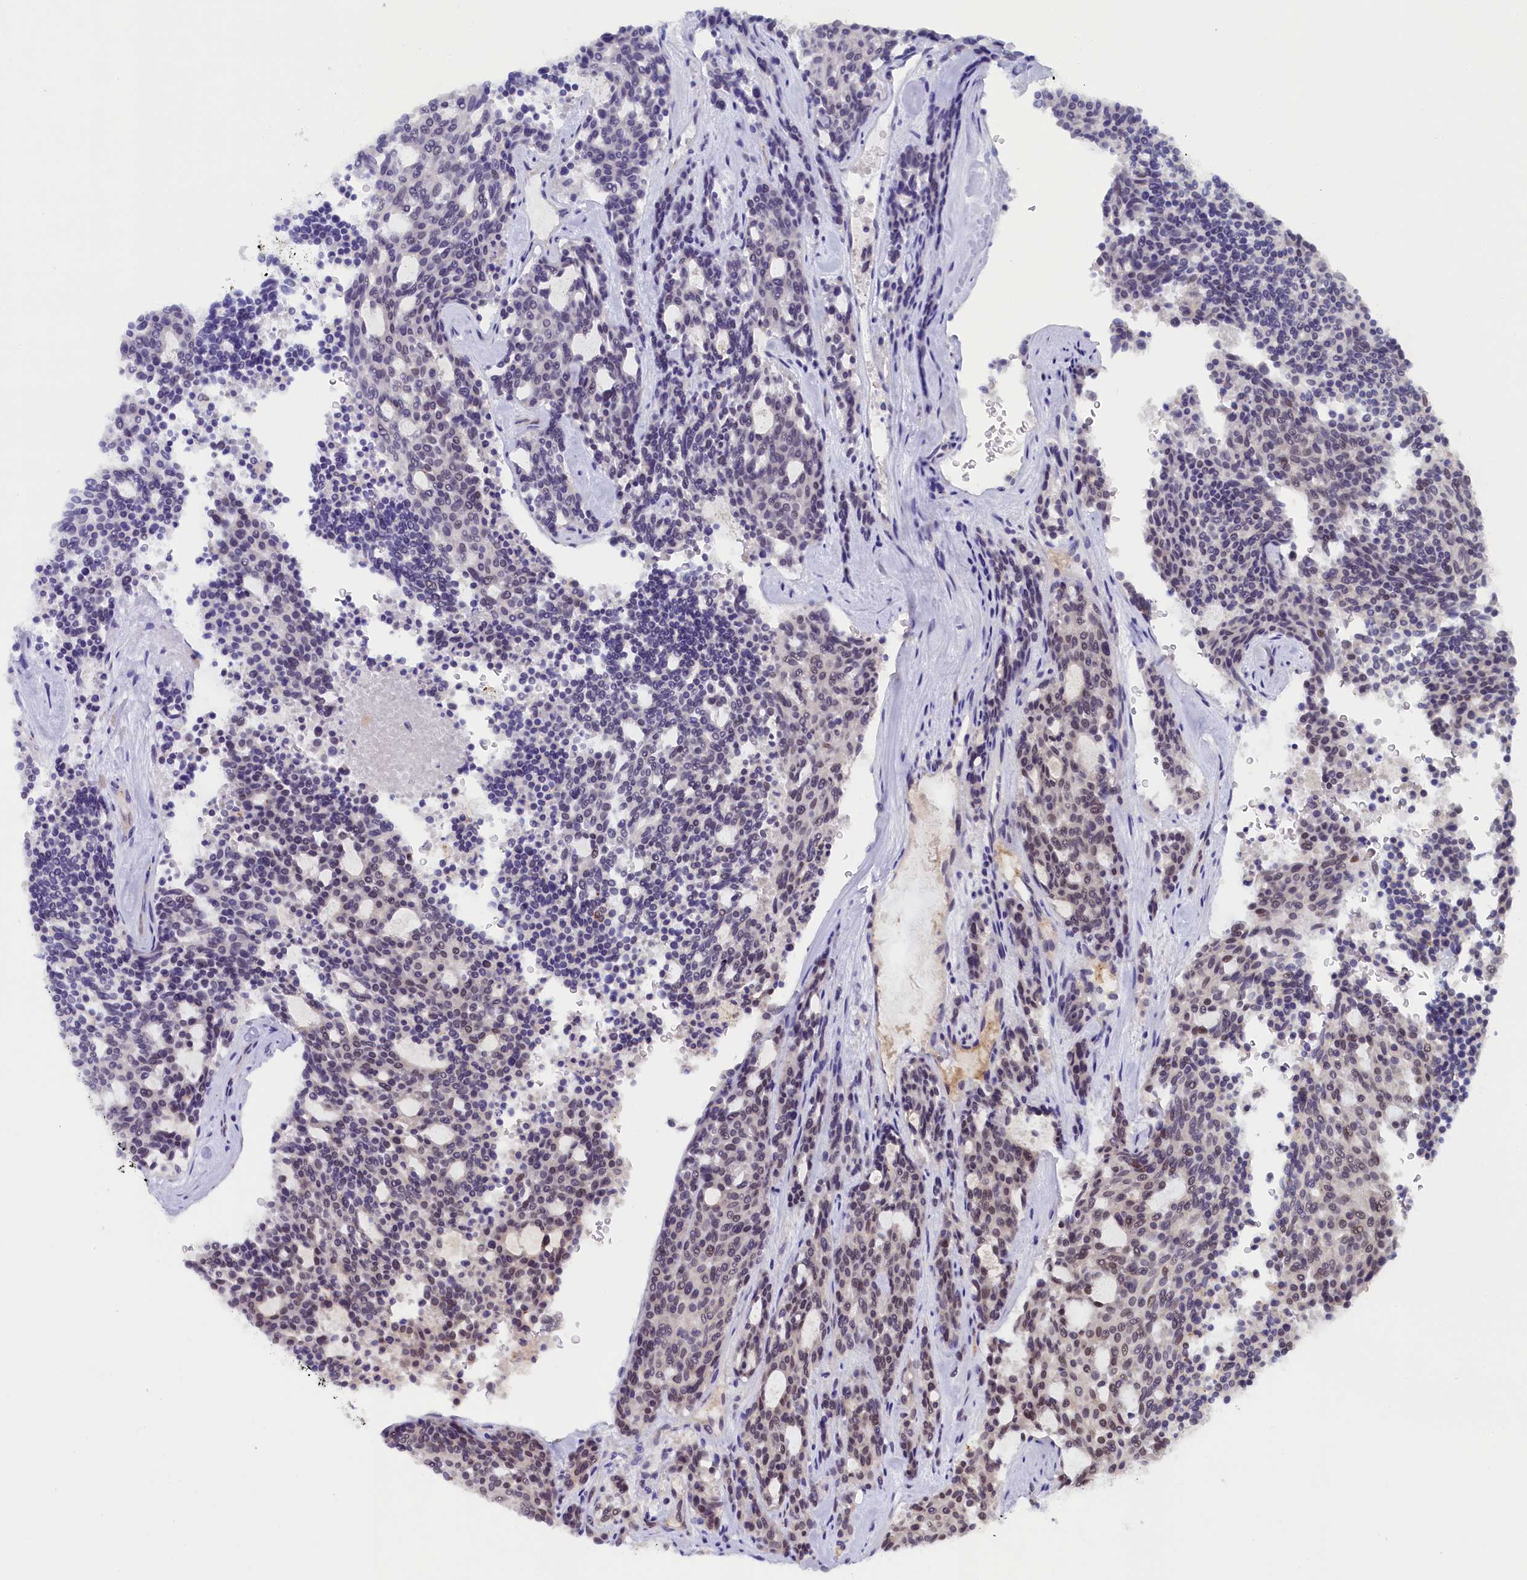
{"staining": {"intensity": "moderate", "quantity": "<25%", "location": "nuclear"}, "tissue": "carcinoid", "cell_type": "Tumor cells", "image_type": "cancer", "snomed": [{"axis": "morphology", "description": "Carcinoid, malignant, NOS"}, {"axis": "topography", "description": "Pancreas"}], "caption": "DAB (3,3'-diaminobenzidine) immunohistochemical staining of carcinoid (malignant) shows moderate nuclear protein expression in about <25% of tumor cells.", "gene": "INTS14", "patient": {"sex": "female", "age": 54}}